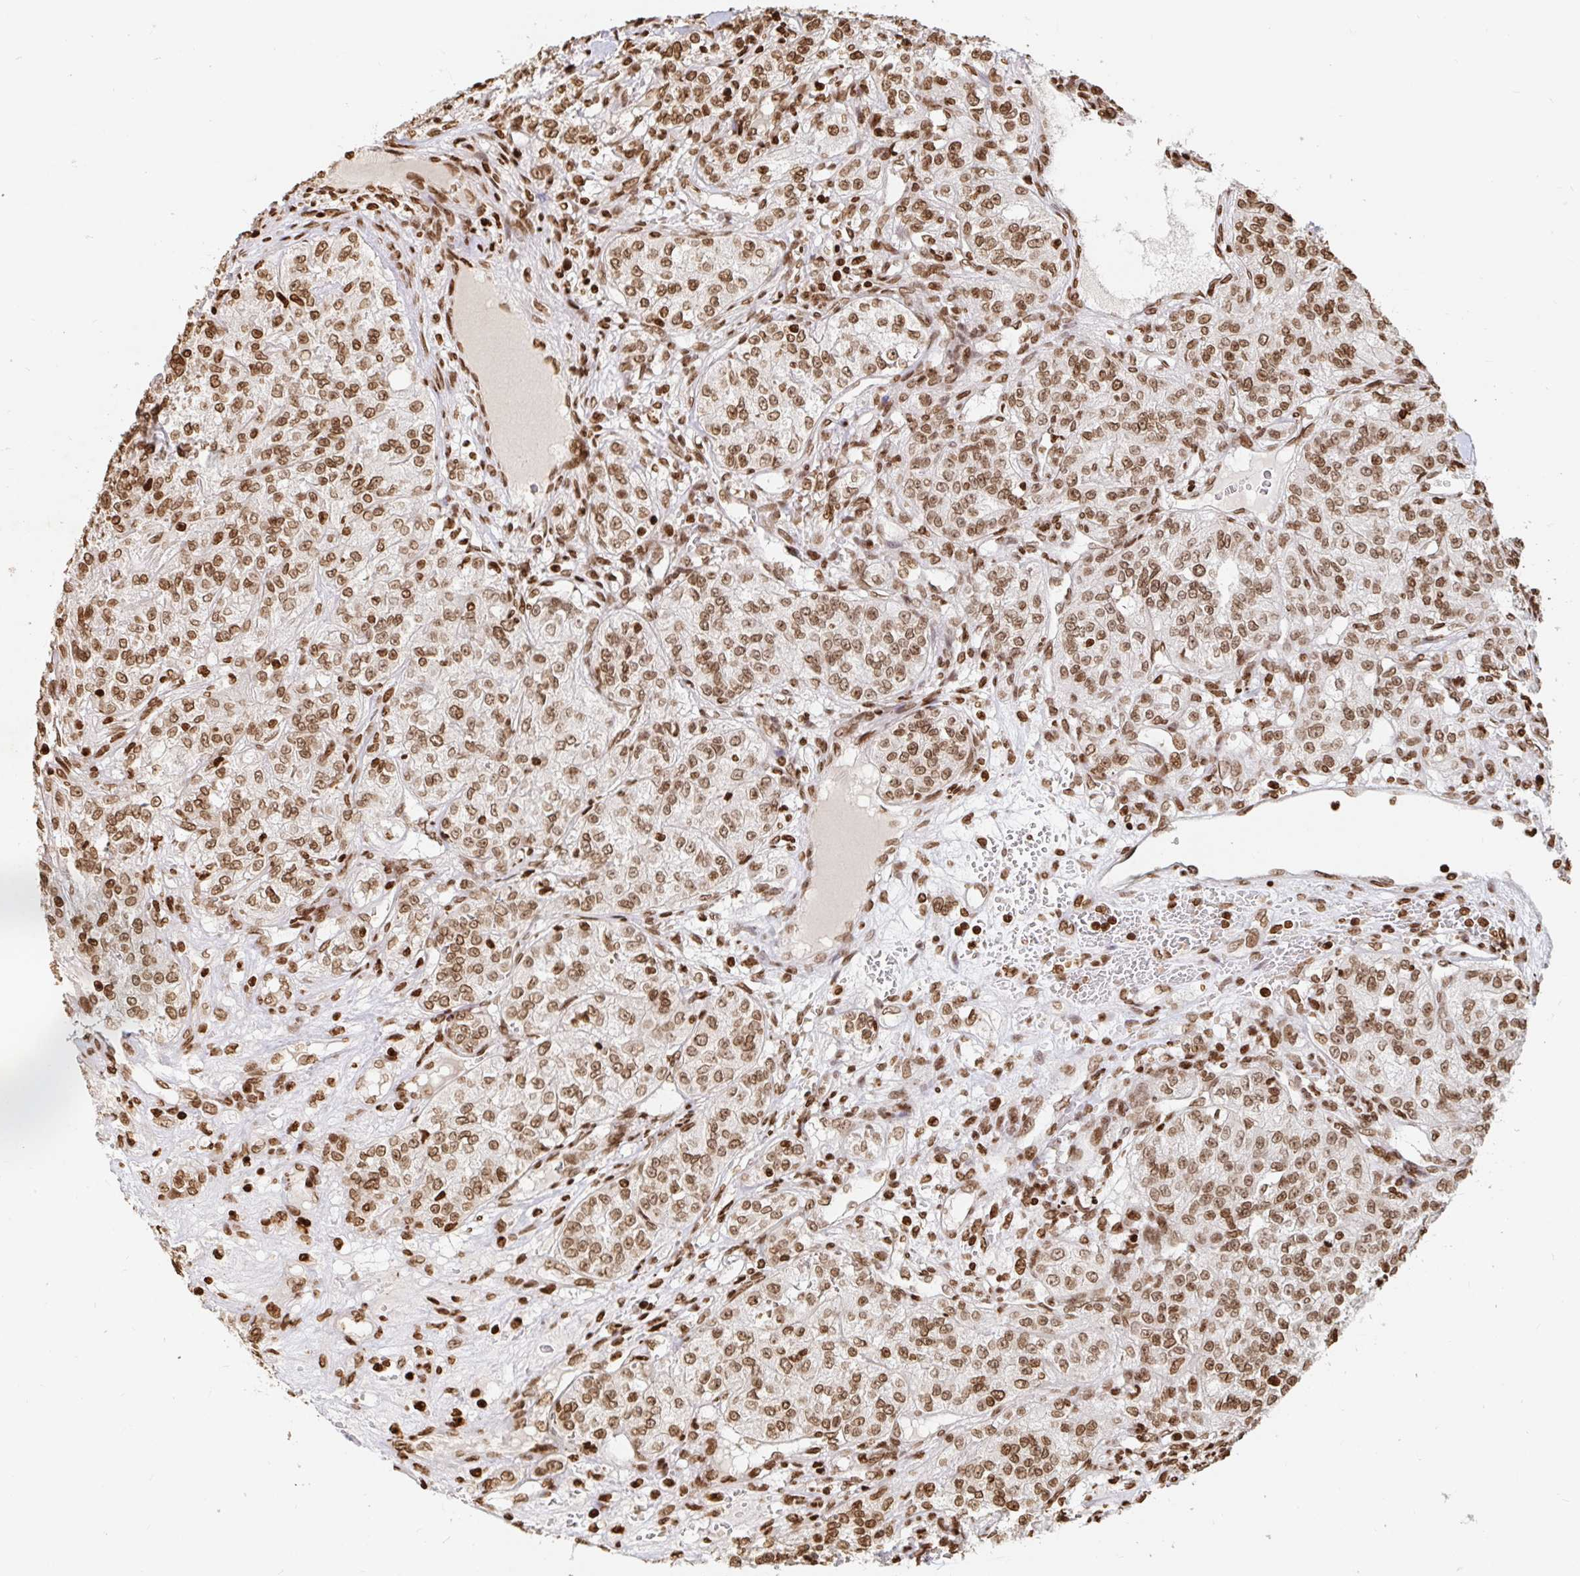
{"staining": {"intensity": "moderate", "quantity": ">75%", "location": "nuclear"}, "tissue": "renal cancer", "cell_type": "Tumor cells", "image_type": "cancer", "snomed": [{"axis": "morphology", "description": "Adenocarcinoma, NOS"}, {"axis": "topography", "description": "Kidney"}], "caption": "IHC of human renal cancer (adenocarcinoma) exhibits medium levels of moderate nuclear positivity in about >75% of tumor cells.", "gene": "H2BC5", "patient": {"sex": "female", "age": 63}}